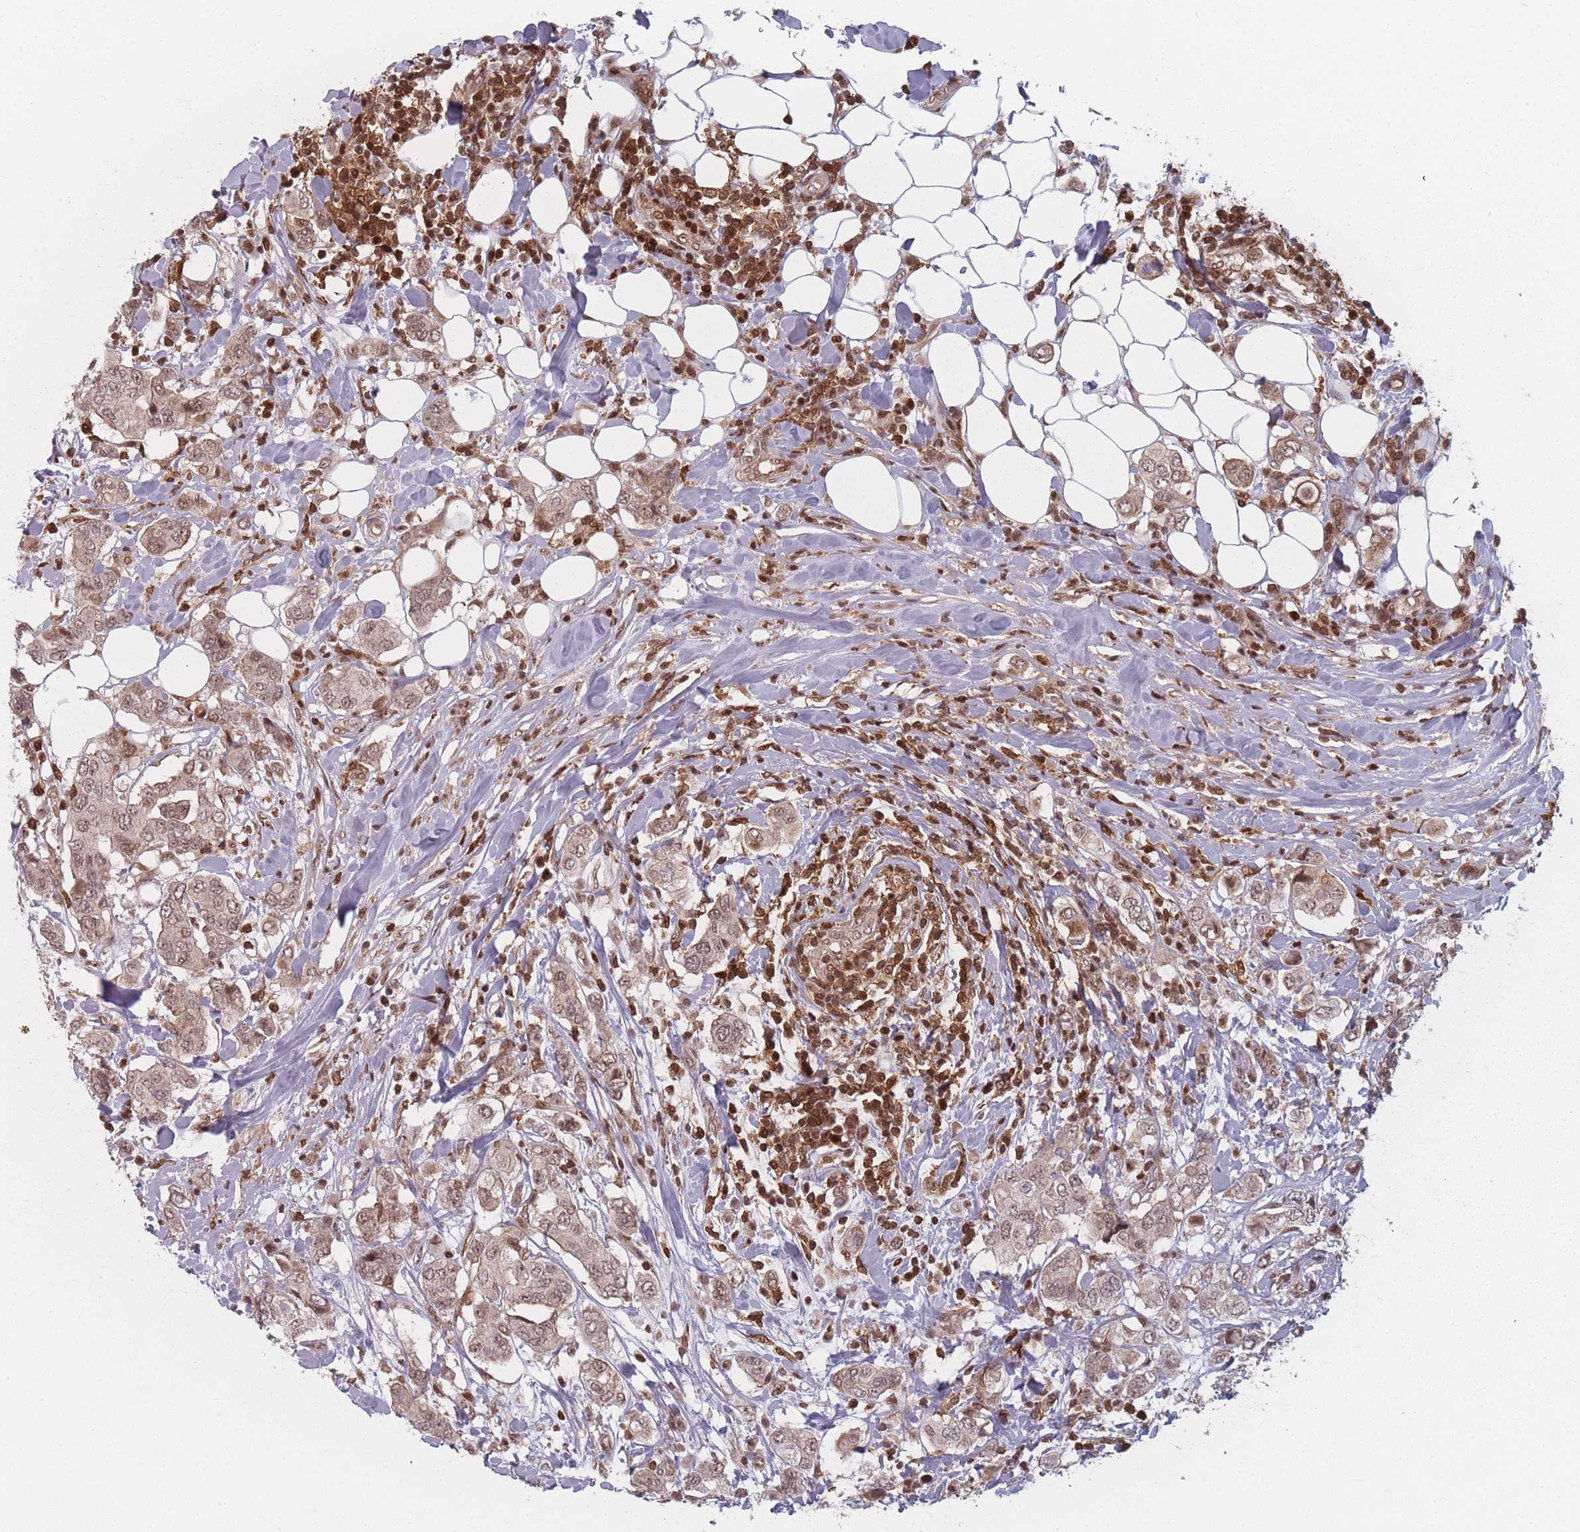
{"staining": {"intensity": "moderate", "quantity": ">75%", "location": "nuclear"}, "tissue": "breast cancer", "cell_type": "Tumor cells", "image_type": "cancer", "snomed": [{"axis": "morphology", "description": "Lobular carcinoma"}, {"axis": "topography", "description": "Breast"}], "caption": "Lobular carcinoma (breast) tissue shows moderate nuclear positivity in approximately >75% of tumor cells, visualized by immunohistochemistry.", "gene": "WDR55", "patient": {"sex": "female", "age": 51}}